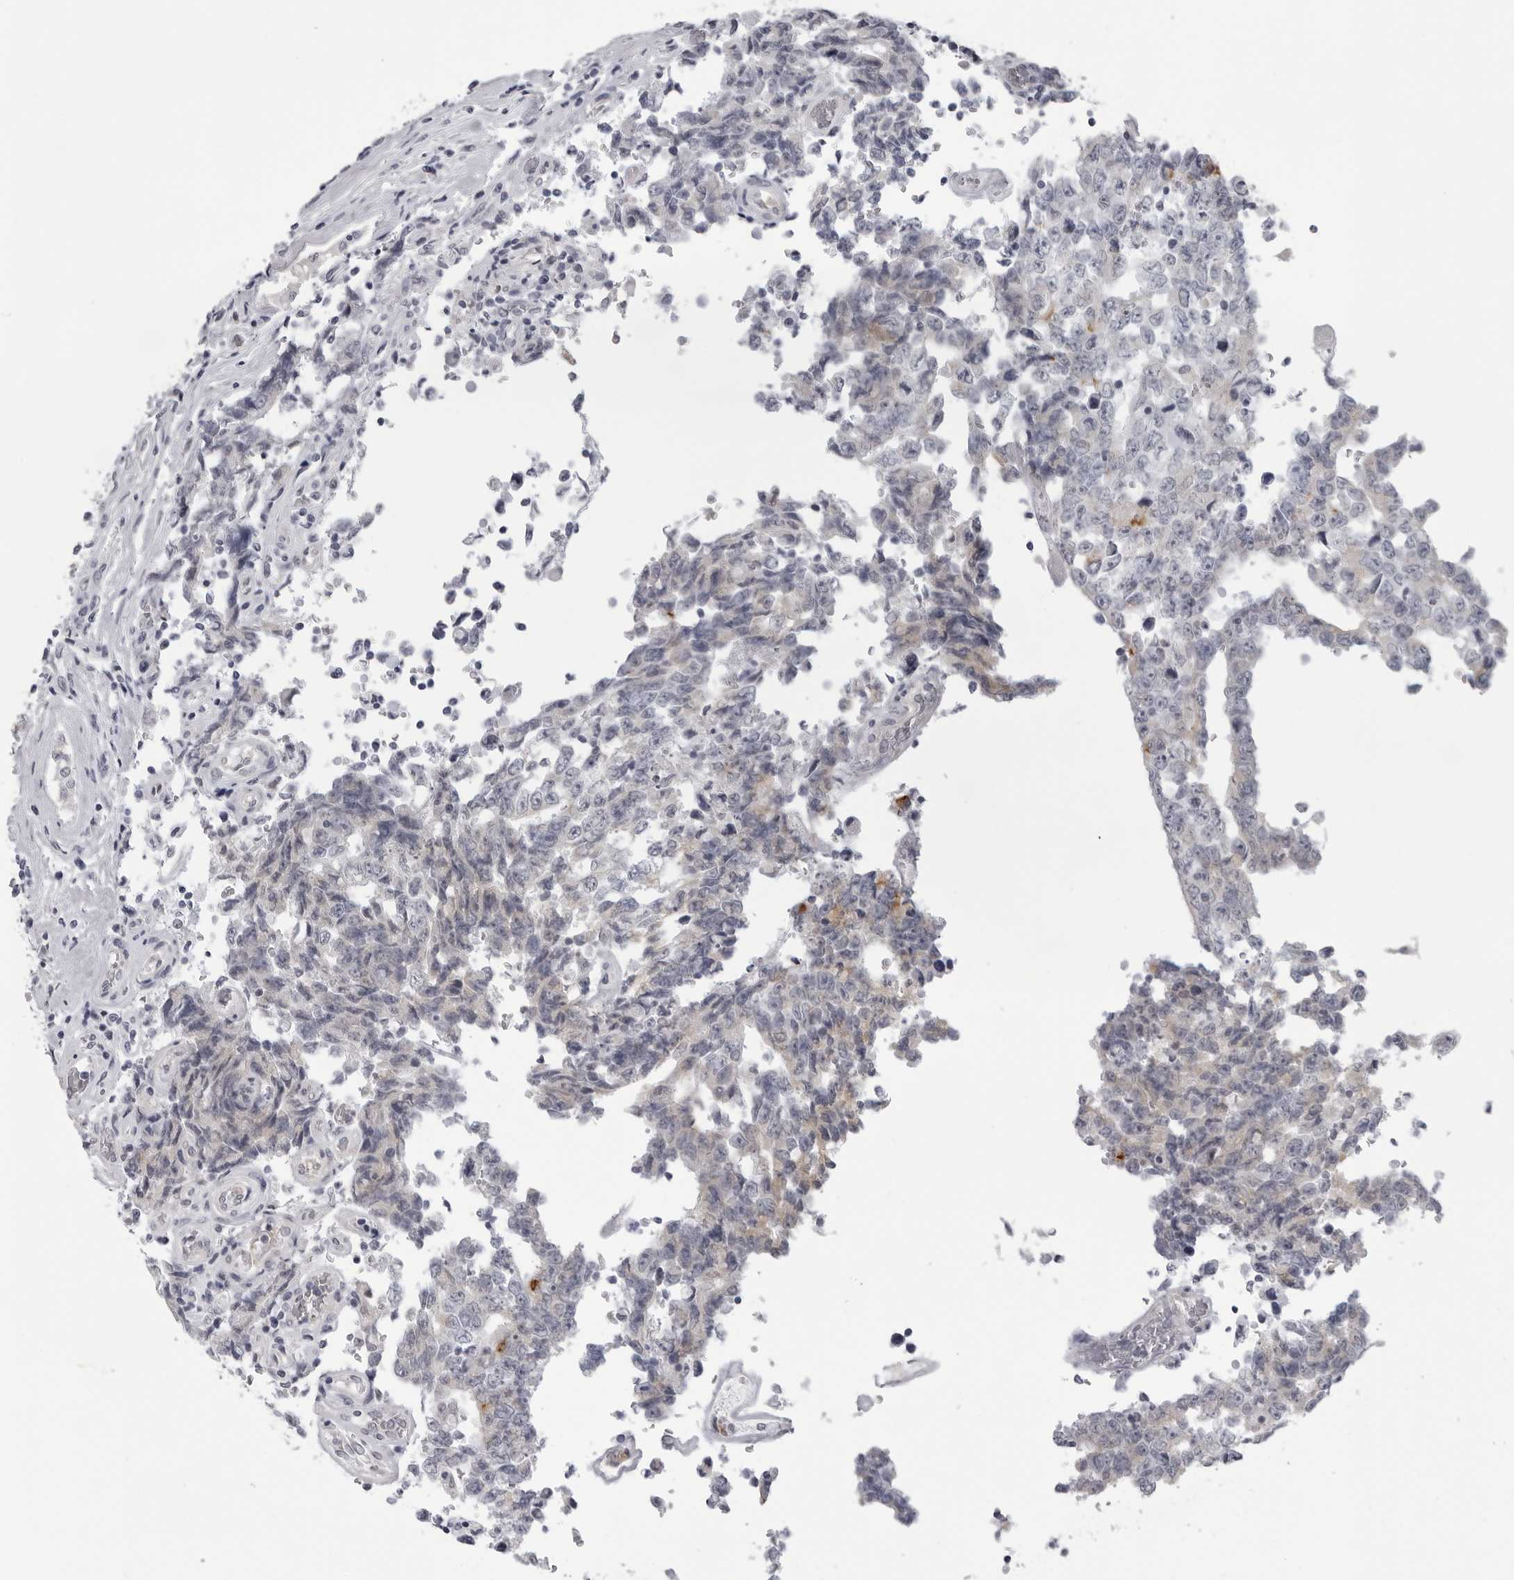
{"staining": {"intensity": "negative", "quantity": "none", "location": "none"}, "tissue": "testis cancer", "cell_type": "Tumor cells", "image_type": "cancer", "snomed": [{"axis": "morphology", "description": "Carcinoma, Embryonal, NOS"}, {"axis": "topography", "description": "Testis"}], "caption": "High magnification brightfield microscopy of testis cancer (embryonal carcinoma) stained with DAB (brown) and counterstained with hematoxylin (blue): tumor cells show no significant staining. Brightfield microscopy of immunohistochemistry (IHC) stained with DAB (3,3'-diaminobenzidine) (brown) and hematoxylin (blue), captured at high magnification.", "gene": "OPLAH", "patient": {"sex": "male", "age": 26}}